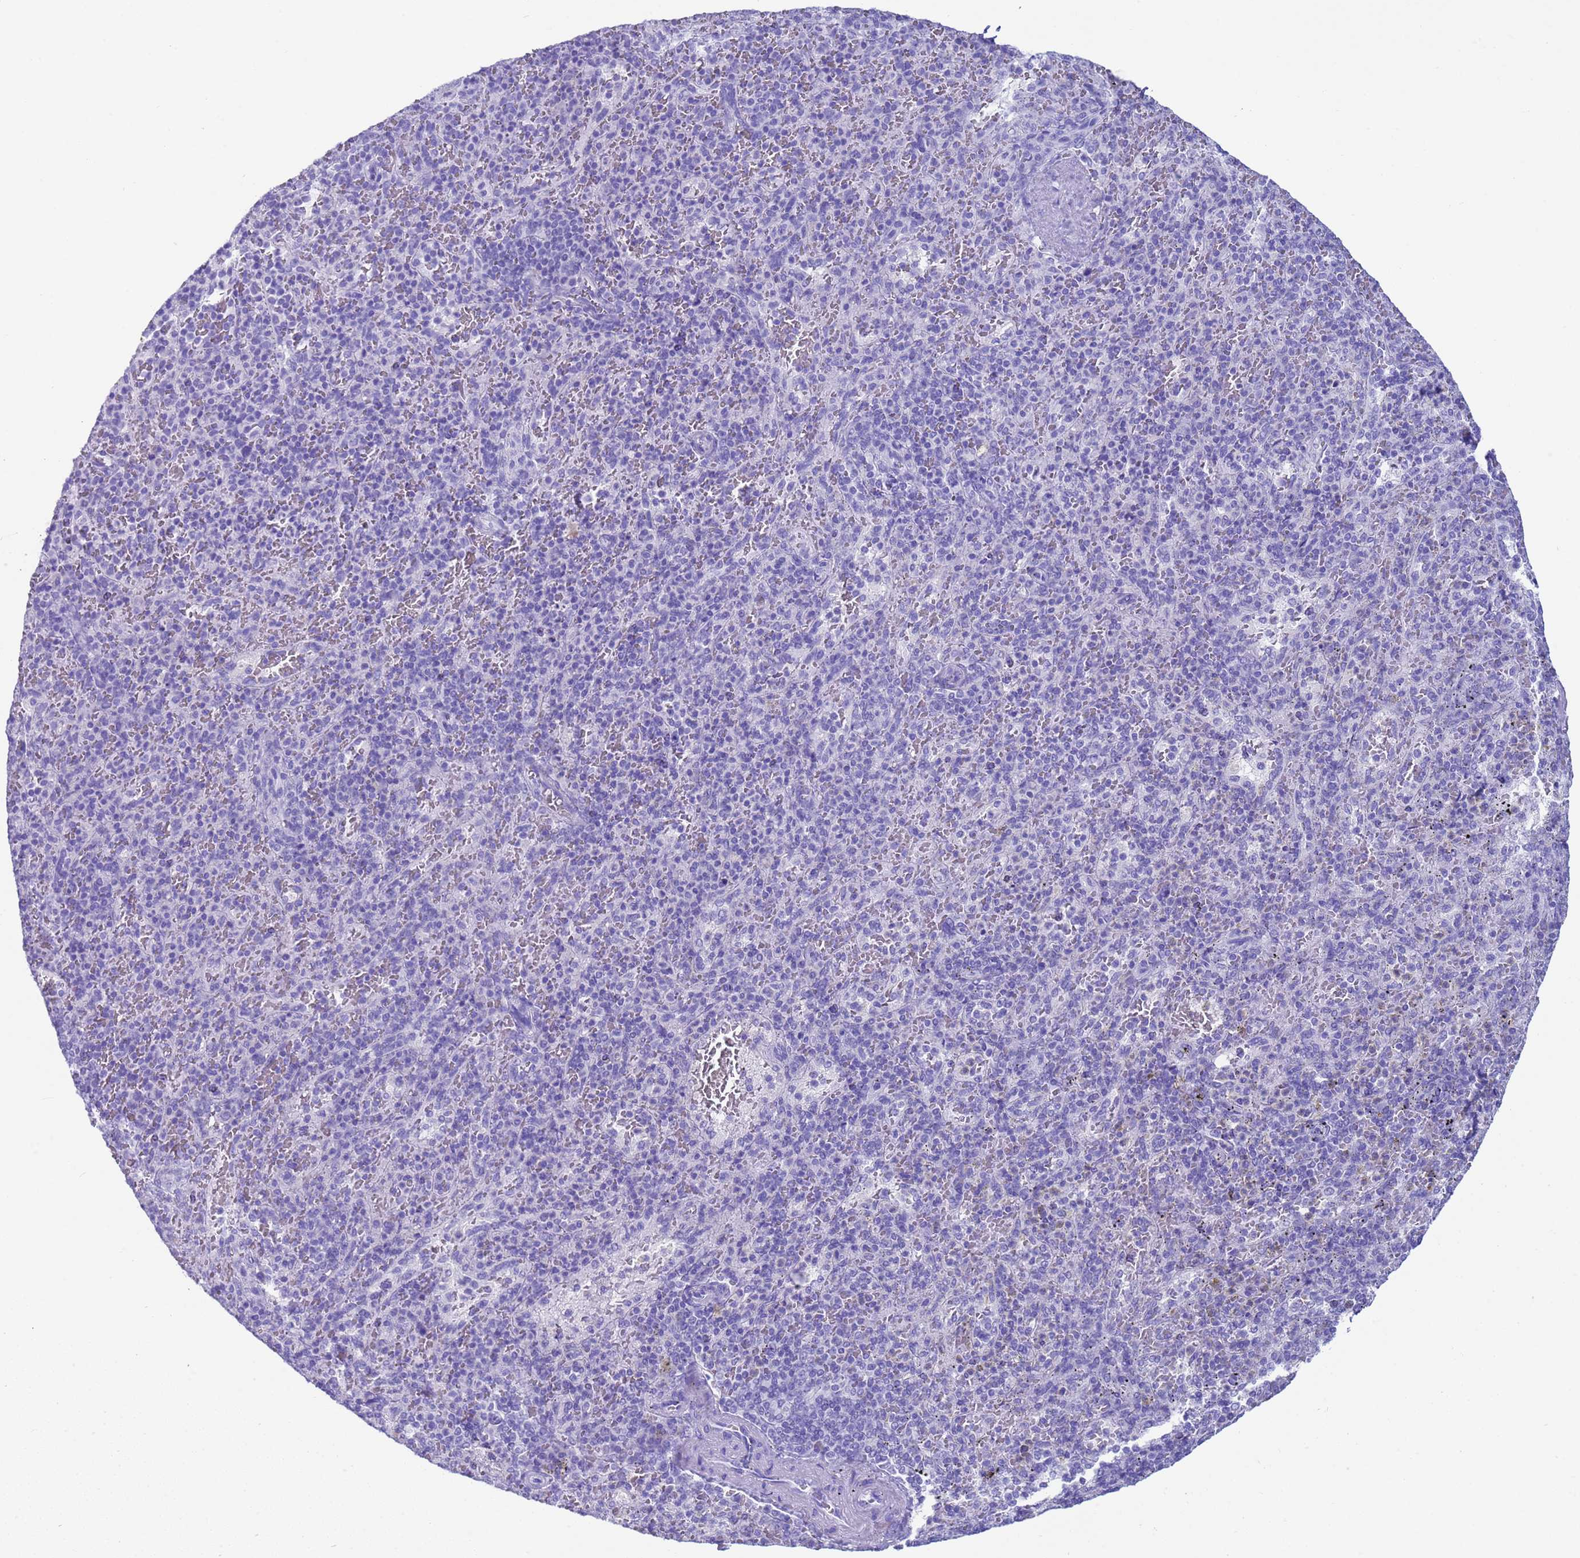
{"staining": {"intensity": "negative", "quantity": "none", "location": "none"}, "tissue": "spleen", "cell_type": "Cells in red pulp", "image_type": "normal", "snomed": [{"axis": "morphology", "description": "Normal tissue, NOS"}, {"axis": "topography", "description": "Spleen"}], "caption": "This is a histopathology image of immunohistochemistry (IHC) staining of normal spleen, which shows no expression in cells in red pulp. The staining is performed using DAB (3,3'-diaminobenzidine) brown chromogen with nuclei counter-stained in using hematoxylin.", "gene": "CKM", "patient": {"sex": "male", "age": 82}}